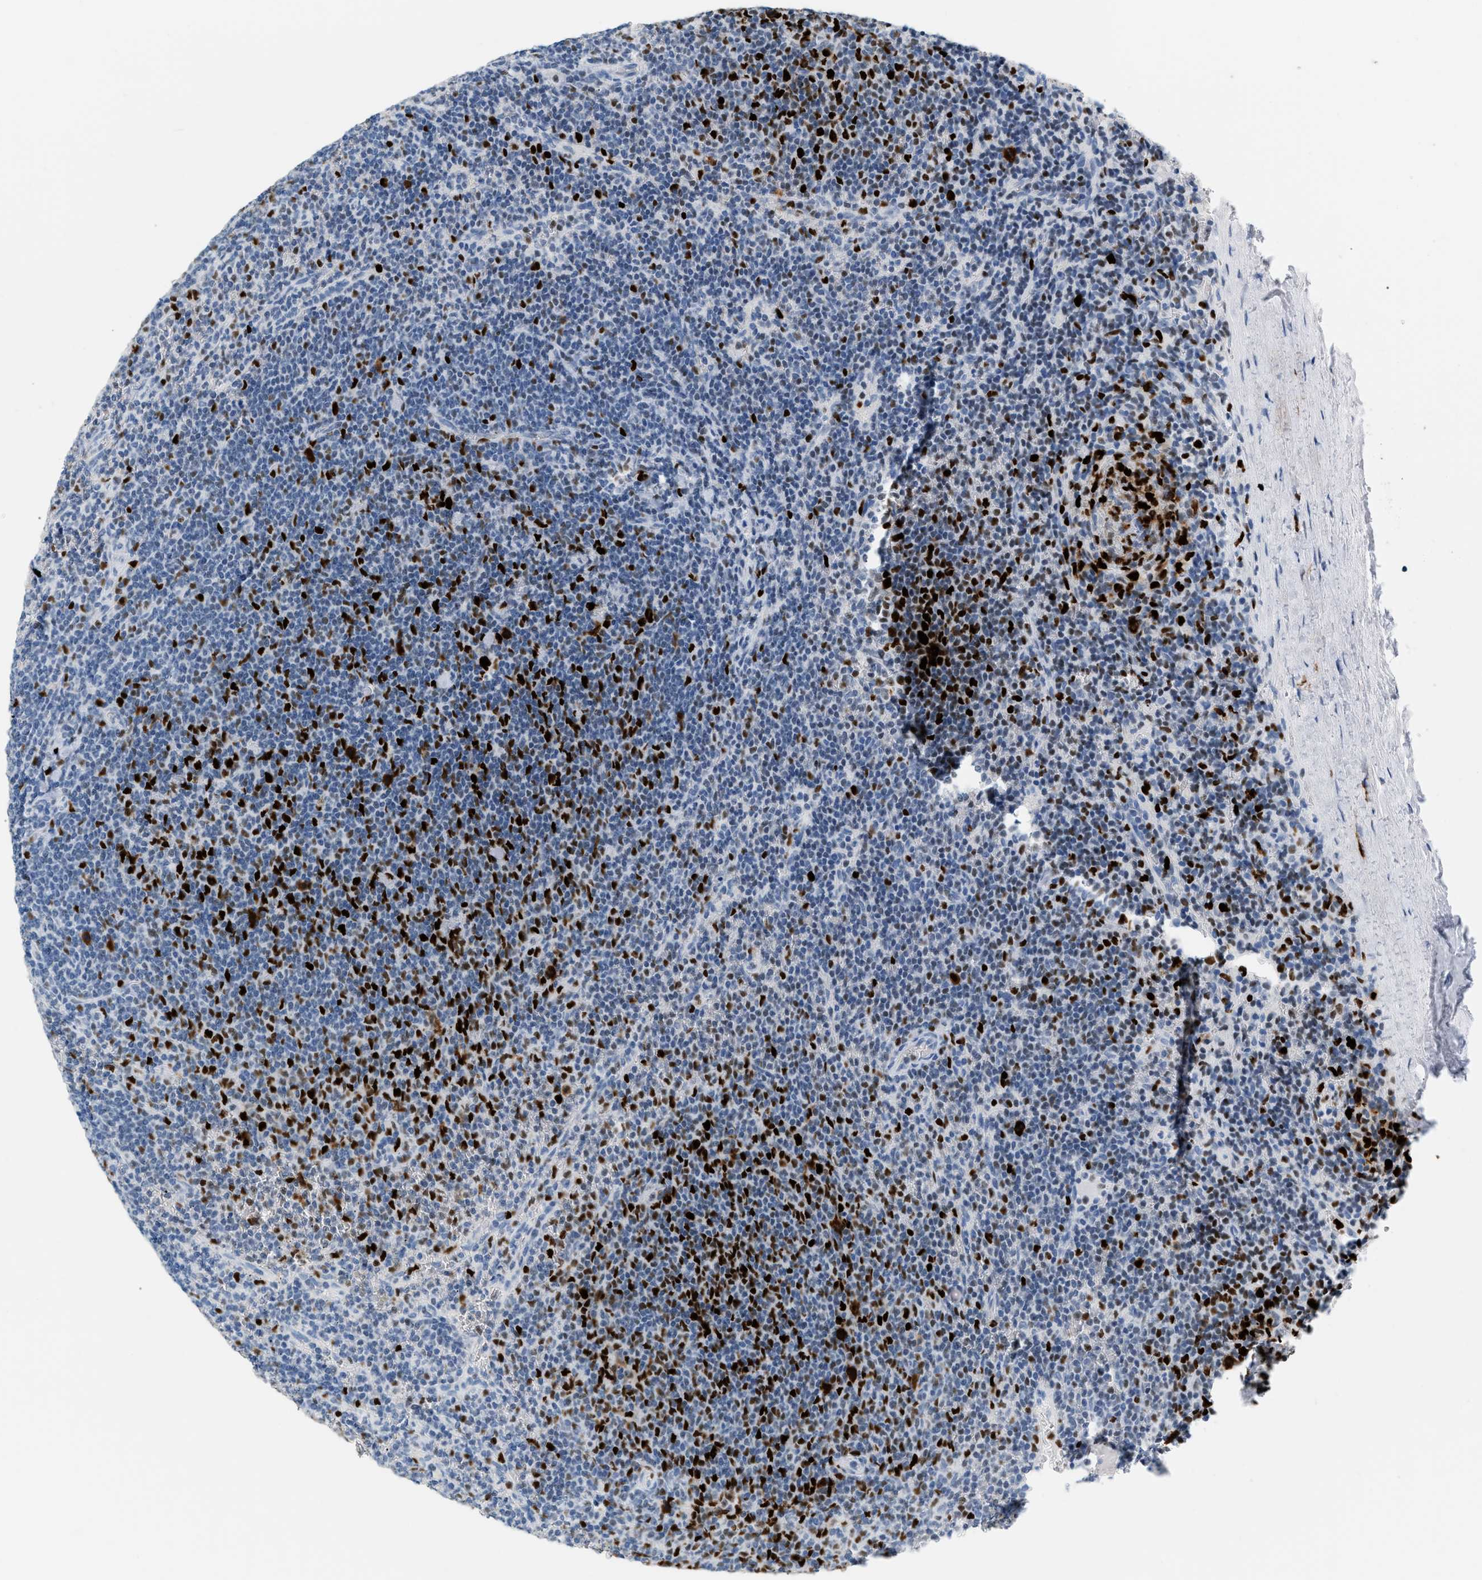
{"staining": {"intensity": "negative", "quantity": "none", "location": "none"}, "tissue": "lymphoma", "cell_type": "Tumor cells", "image_type": "cancer", "snomed": [{"axis": "morphology", "description": "Malignant lymphoma, non-Hodgkin's type, Low grade"}, {"axis": "topography", "description": "Spleen"}], "caption": "The IHC image has no significant expression in tumor cells of malignant lymphoma, non-Hodgkin's type (low-grade) tissue. (DAB immunohistochemistry (IHC) with hematoxylin counter stain).", "gene": "MCM7", "patient": {"sex": "female", "age": 50}}